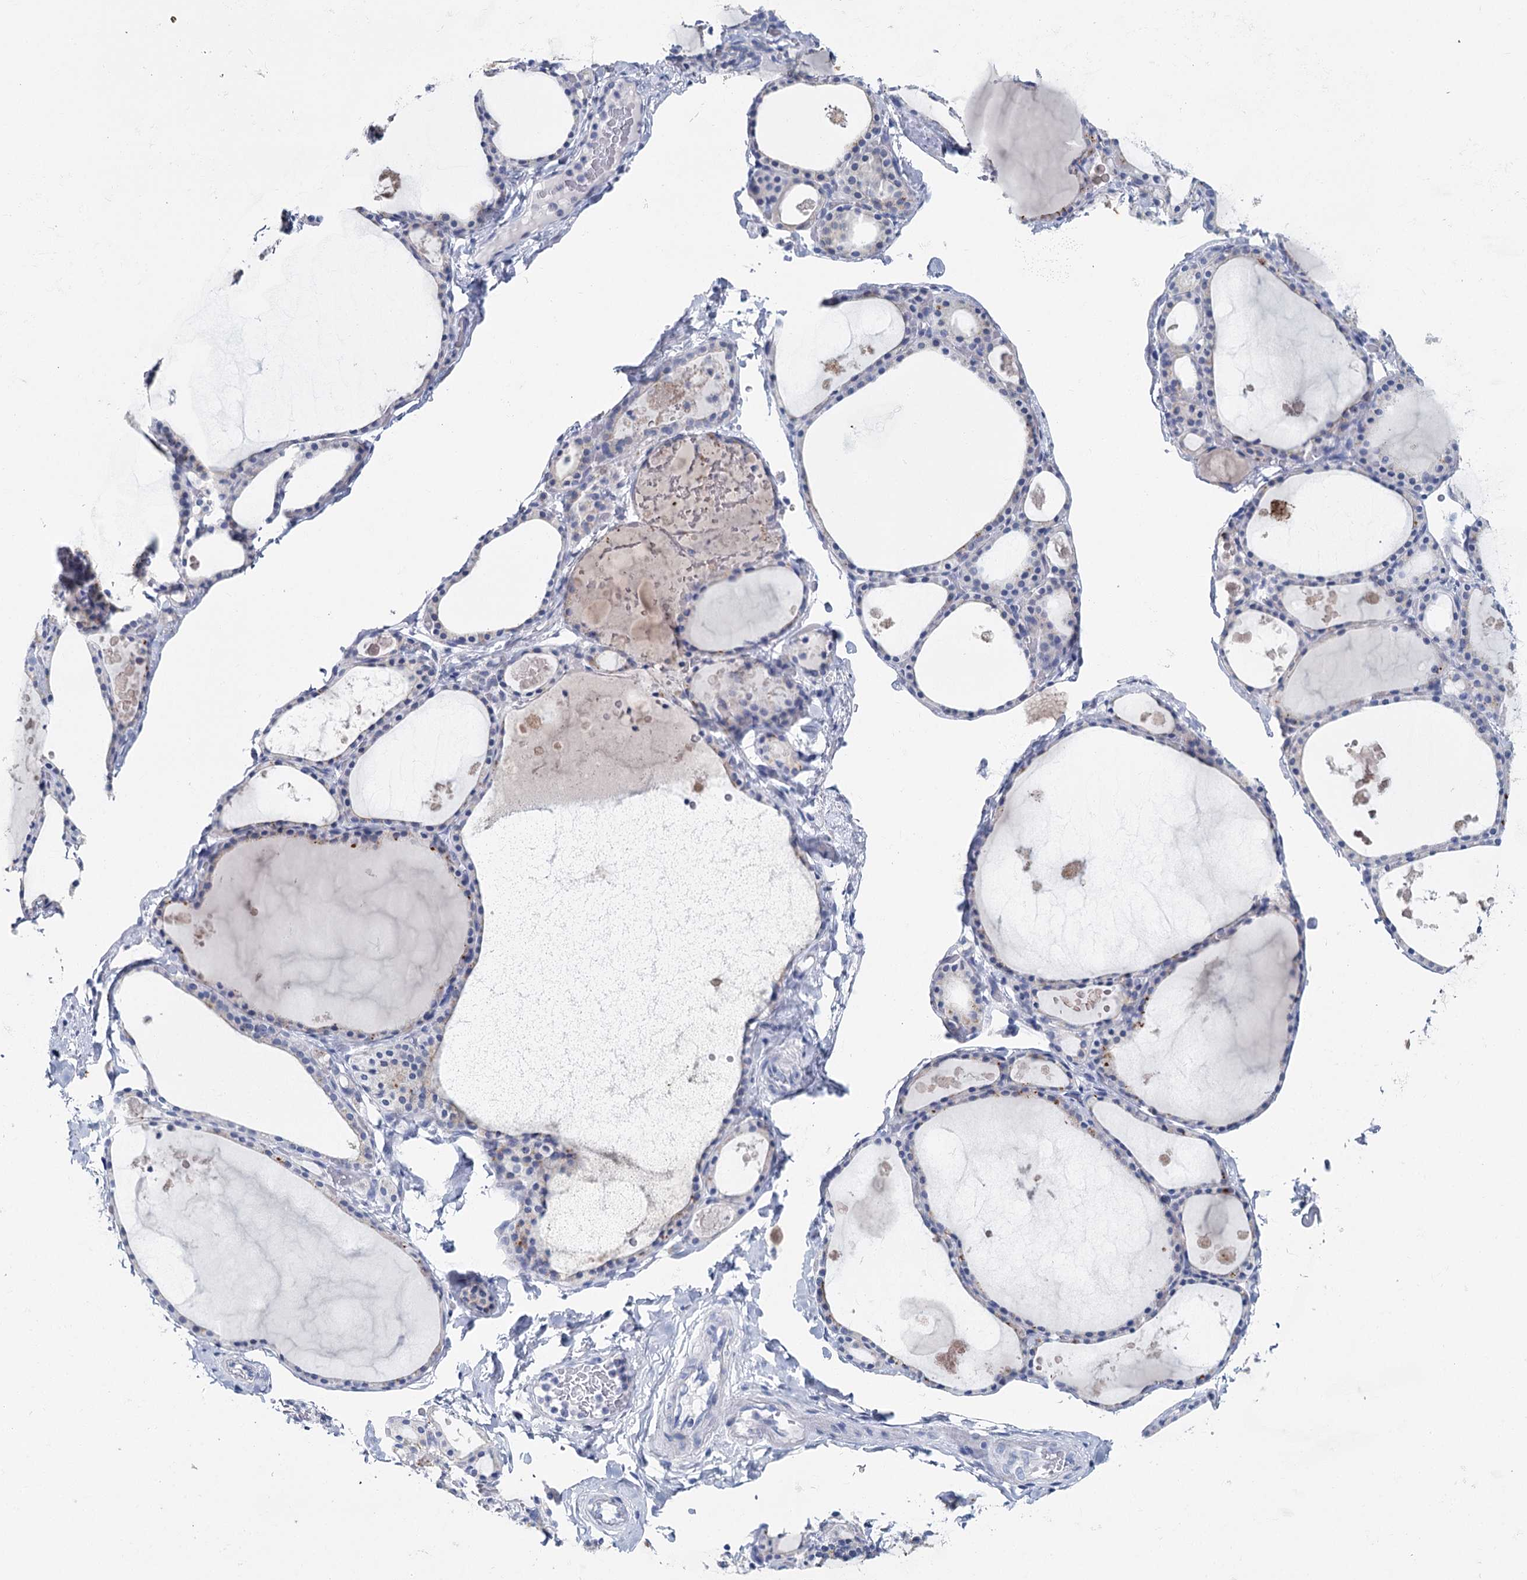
{"staining": {"intensity": "negative", "quantity": "none", "location": "none"}, "tissue": "thyroid gland", "cell_type": "Glandular cells", "image_type": "normal", "snomed": [{"axis": "morphology", "description": "Normal tissue, NOS"}, {"axis": "topography", "description": "Thyroid gland"}], "caption": "Immunohistochemistry of unremarkable human thyroid gland shows no staining in glandular cells.", "gene": "METTL7B", "patient": {"sex": "male", "age": 56}}